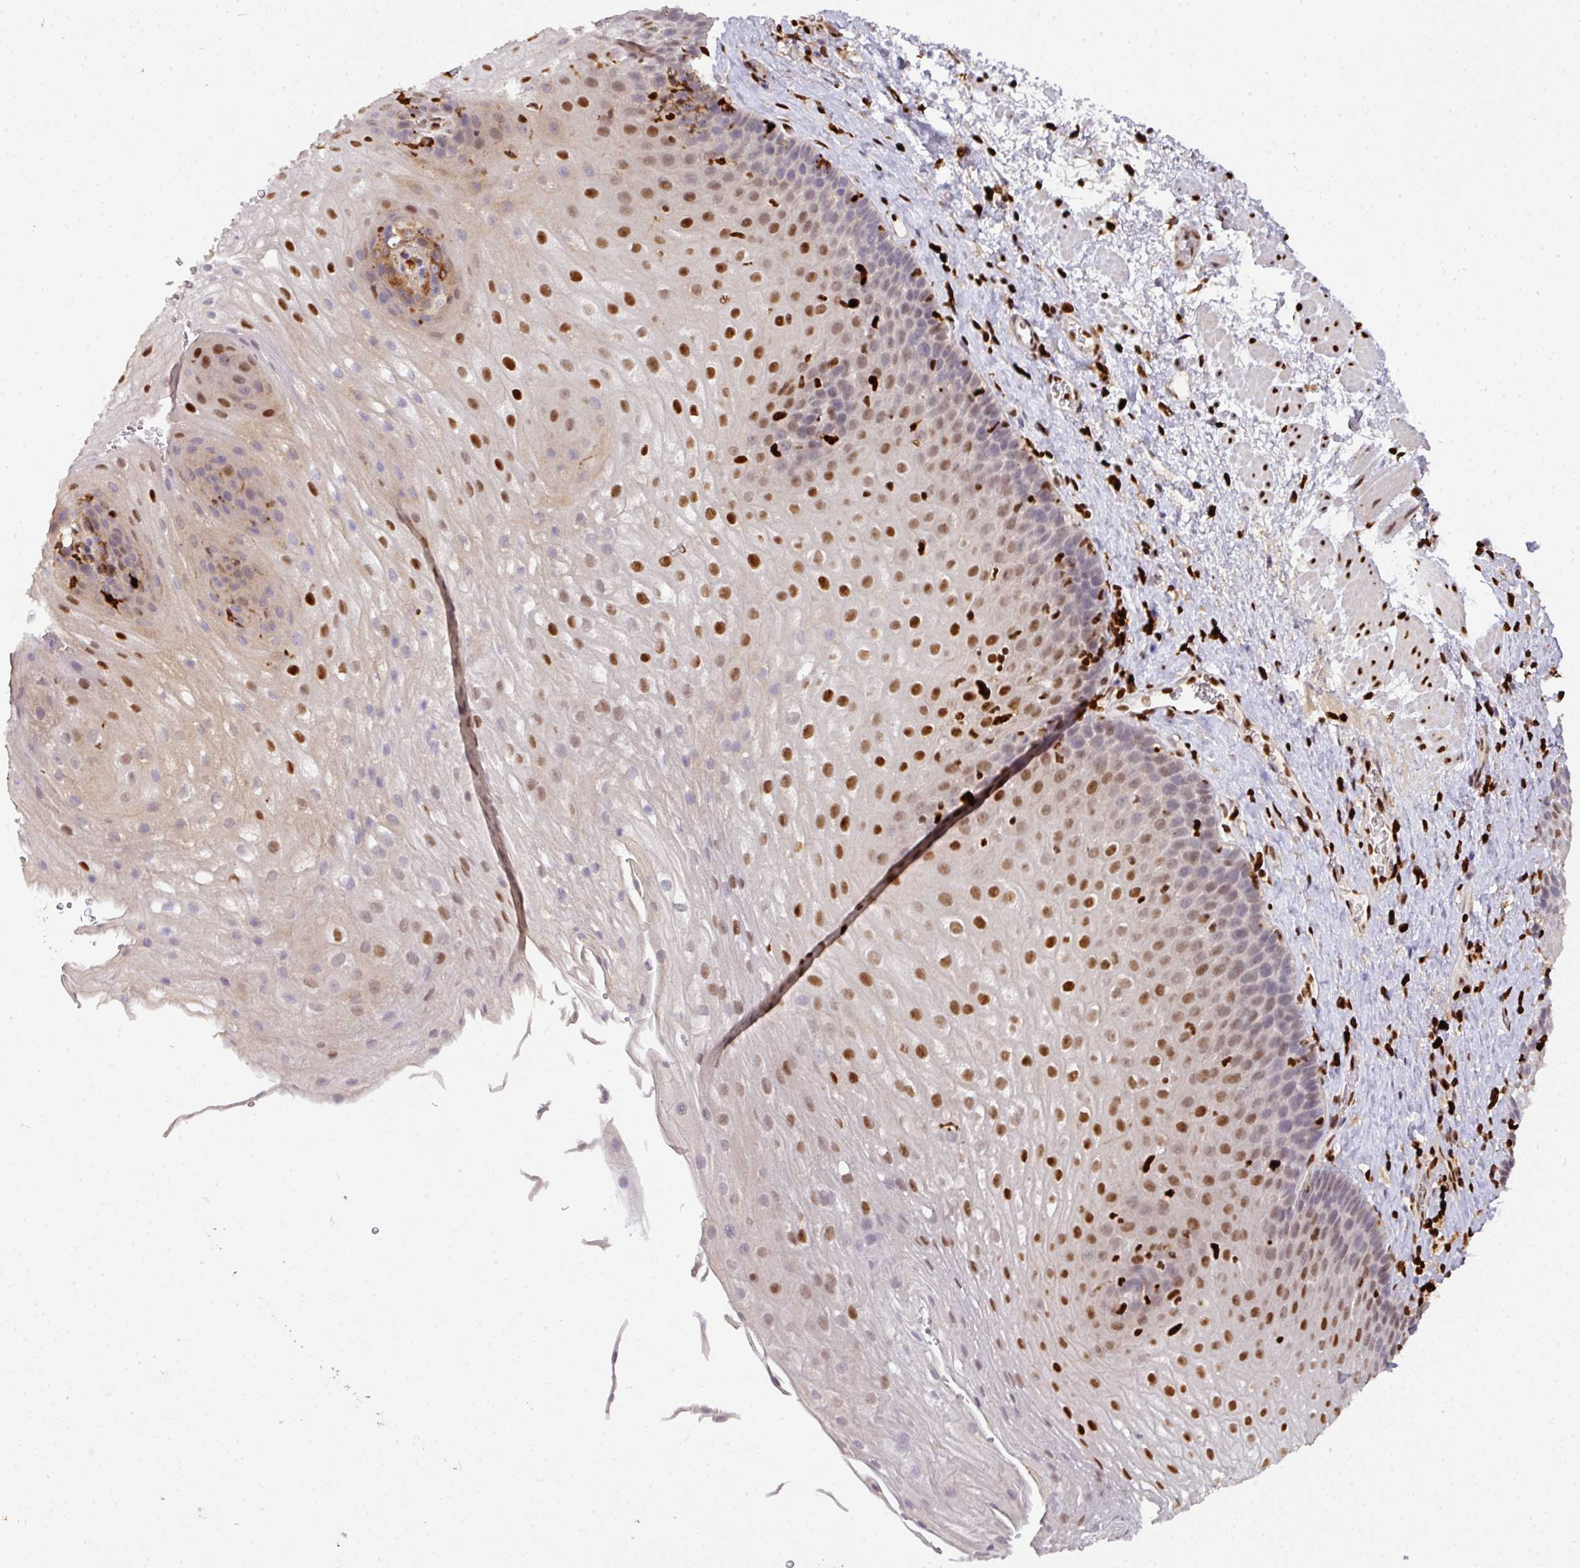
{"staining": {"intensity": "strong", "quantity": "25%-75%", "location": "nuclear"}, "tissue": "esophagus", "cell_type": "Squamous epithelial cells", "image_type": "normal", "snomed": [{"axis": "morphology", "description": "Normal tissue, NOS"}, {"axis": "topography", "description": "Esophagus"}], "caption": "This is an image of immunohistochemistry (IHC) staining of unremarkable esophagus, which shows strong staining in the nuclear of squamous epithelial cells.", "gene": "SAMHD1", "patient": {"sex": "female", "age": 66}}